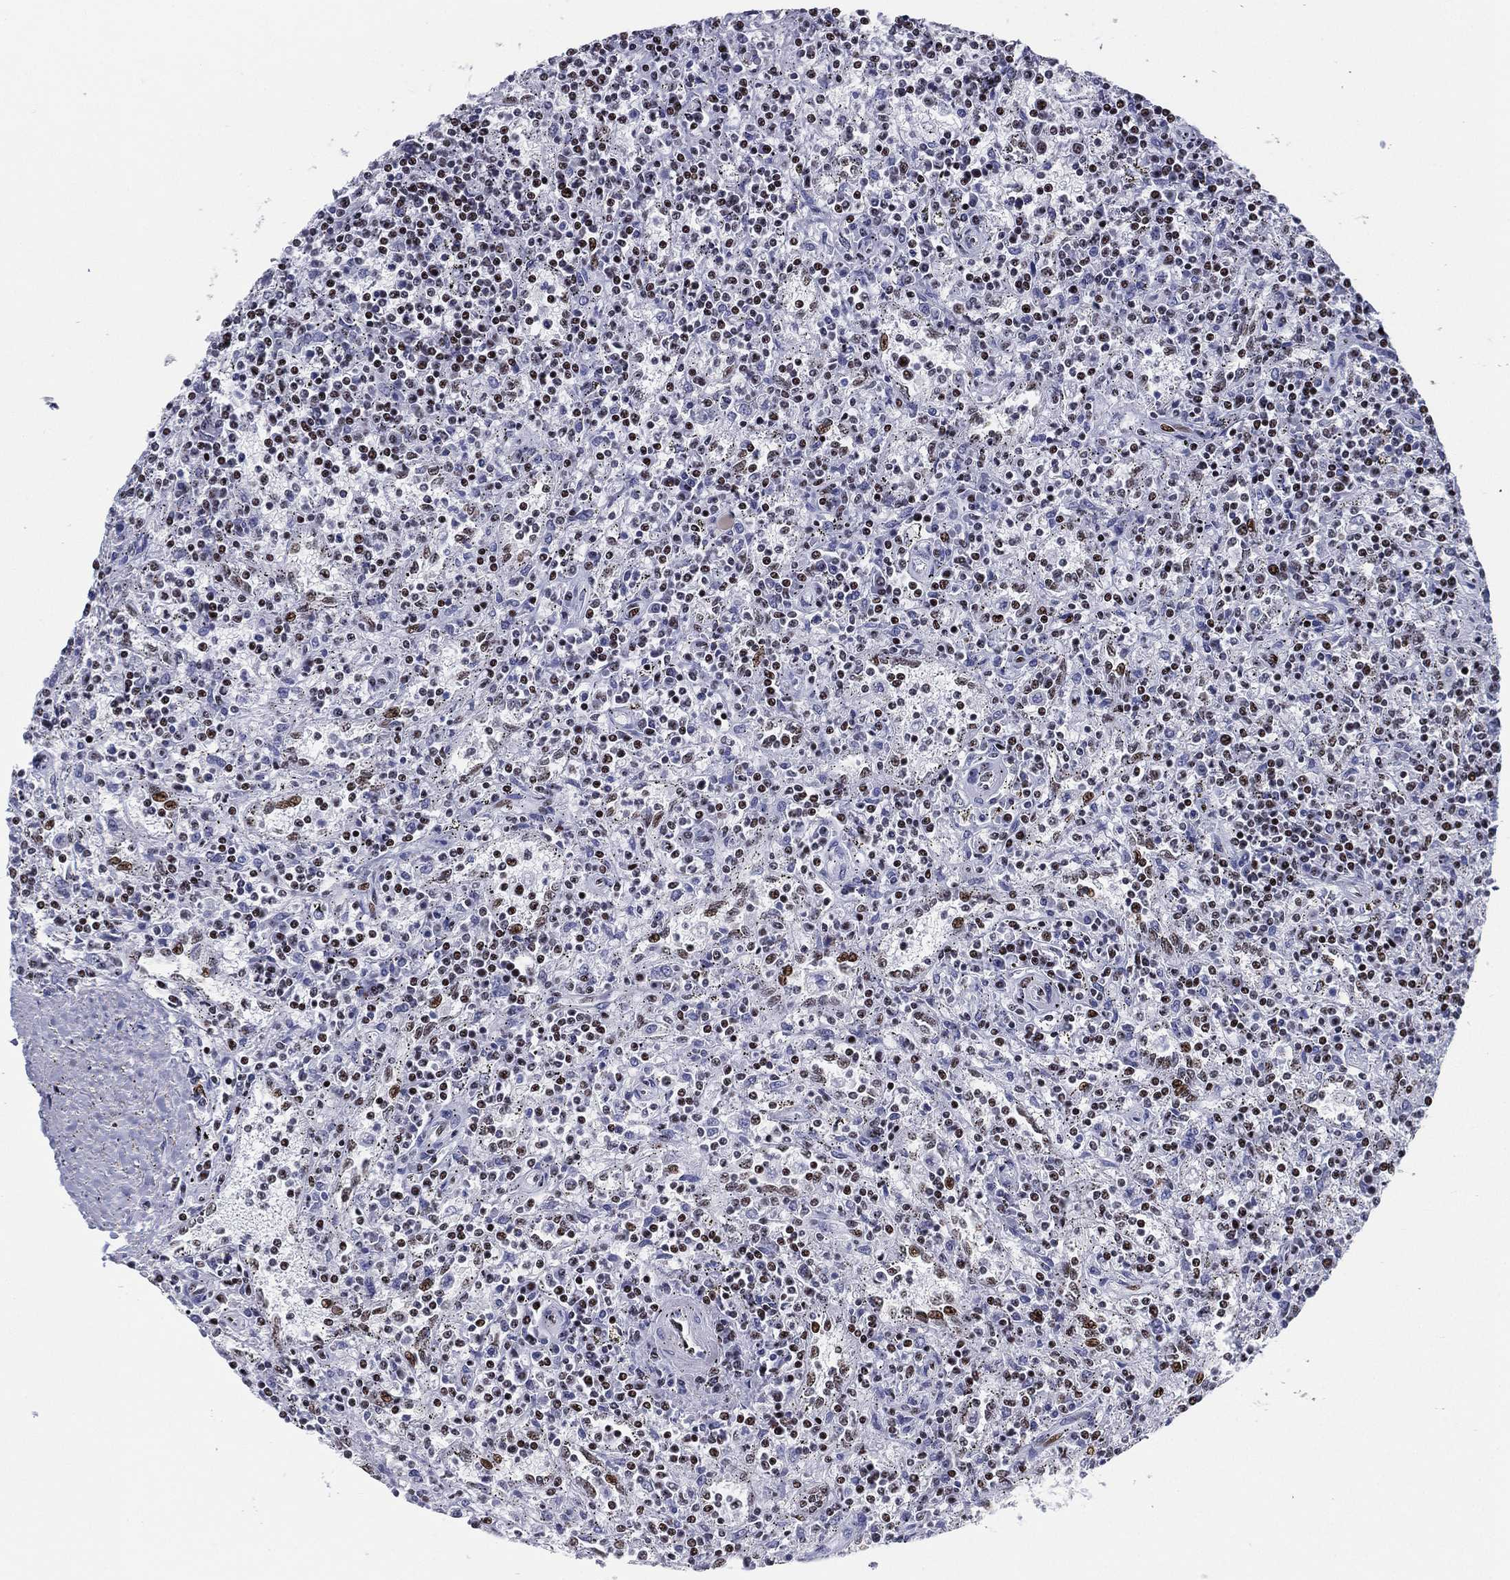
{"staining": {"intensity": "strong", "quantity": "<25%", "location": "nuclear"}, "tissue": "lymphoma", "cell_type": "Tumor cells", "image_type": "cancer", "snomed": [{"axis": "morphology", "description": "Malignant lymphoma, non-Hodgkin's type, Low grade"}, {"axis": "topography", "description": "Spleen"}], "caption": "Immunohistochemistry (IHC) staining of malignant lymphoma, non-Hodgkin's type (low-grade), which exhibits medium levels of strong nuclear positivity in about <25% of tumor cells indicating strong nuclear protein expression. The staining was performed using DAB (3,3'-diaminobenzidine) (brown) for protein detection and nuclei were counterstained in hematoxylin (blue).", "gene": "CYB561D2", "patient": {"sex": "male", "age": 62}}